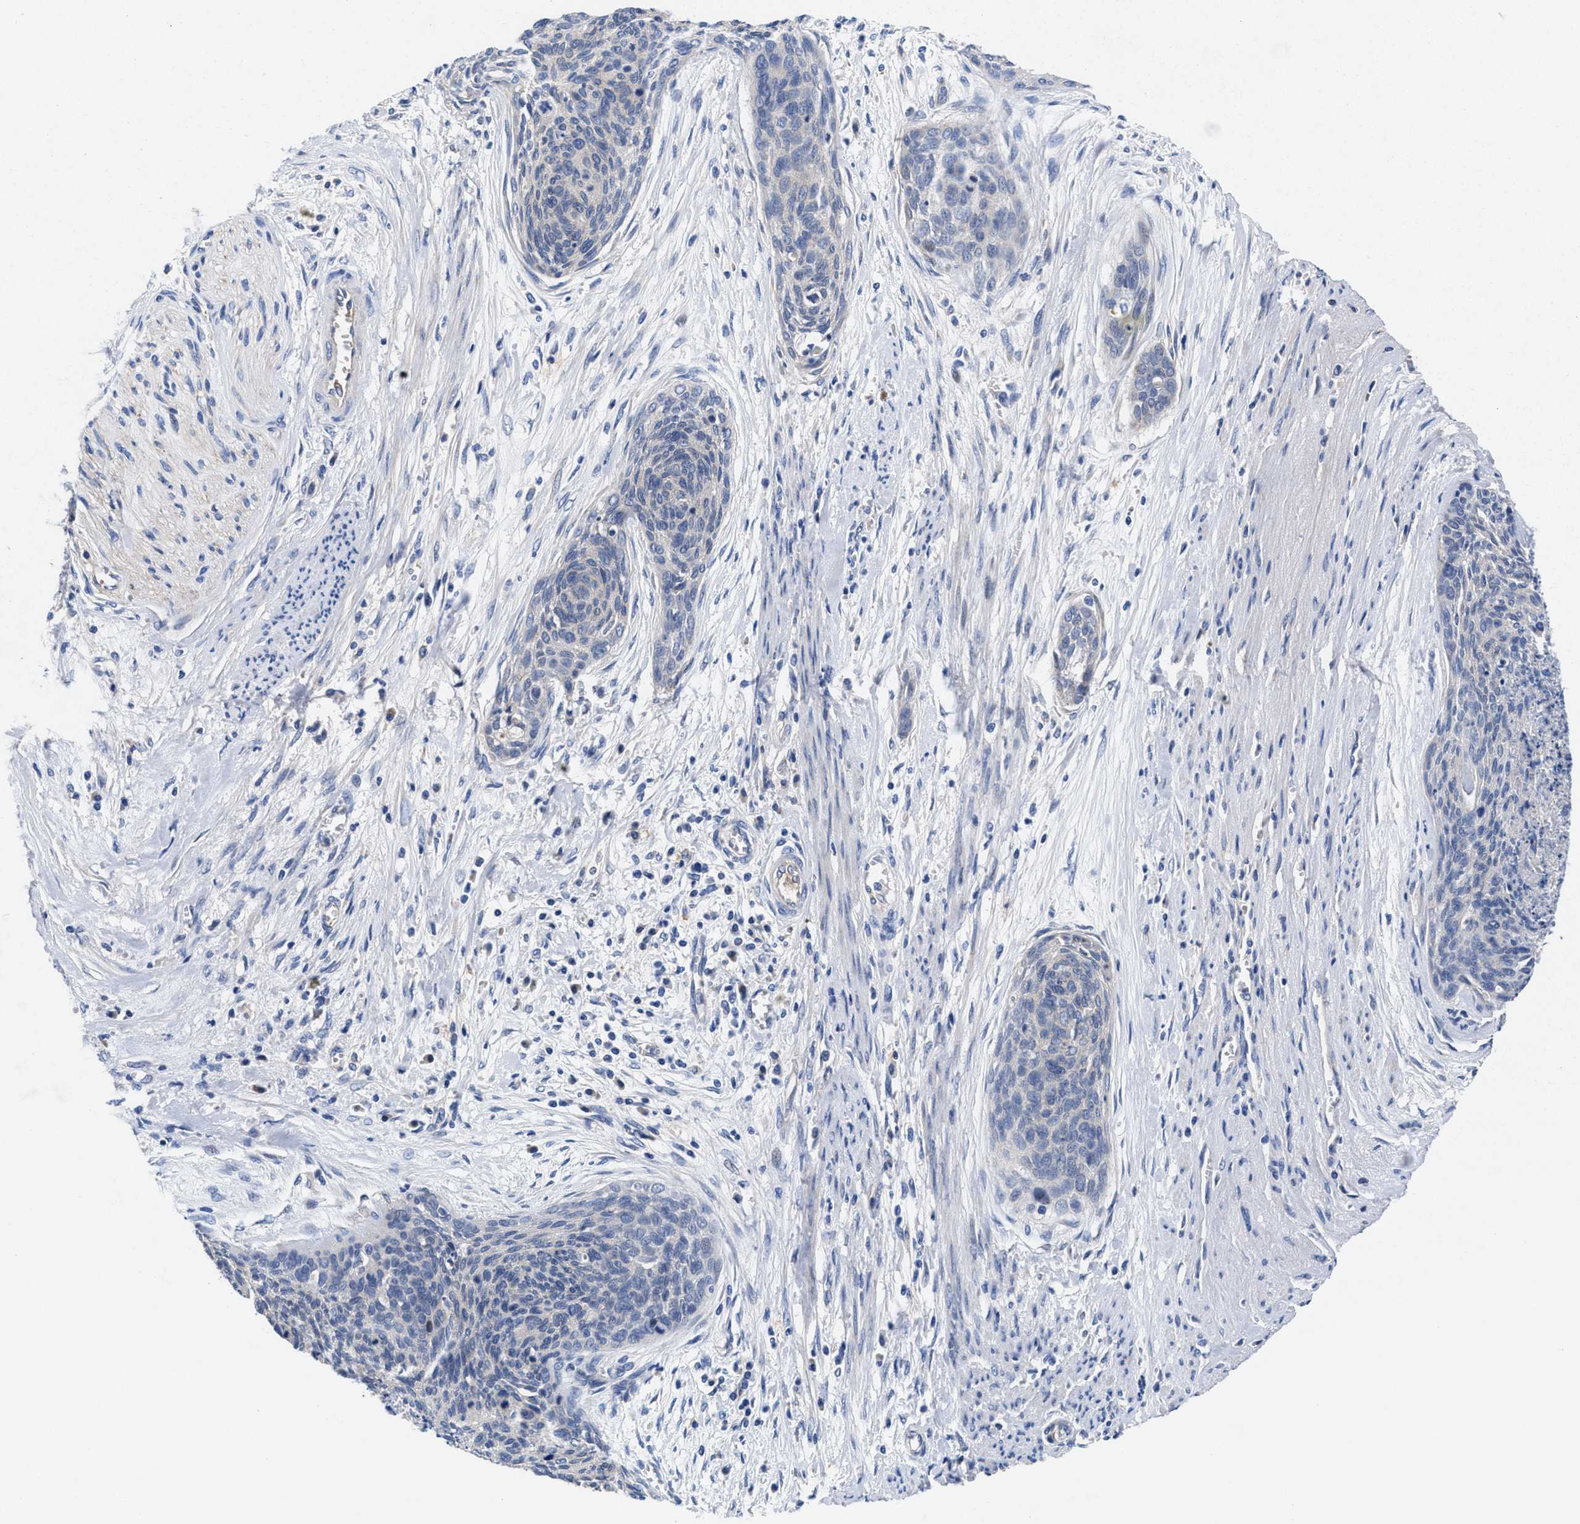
{"staining": {"intensity": "negative", "quantity": "none", "location": "none"}, "tissue": "cervical cancer", "cell_type": "Tumor cells", "image_type": "cancer", "snomed": [{"axis": "morphology", "description": "Squamous cell carcinoma, NOS"}, {"axis": "topography", "description": "Cervix"}], "caption": "Immunohistochemical staining of cervical squamous cell carcinoma demonstrates no significant positivity in tumor cells.", "gene": "DHRS13", "patient": {"sex": "female", "age": 55}}